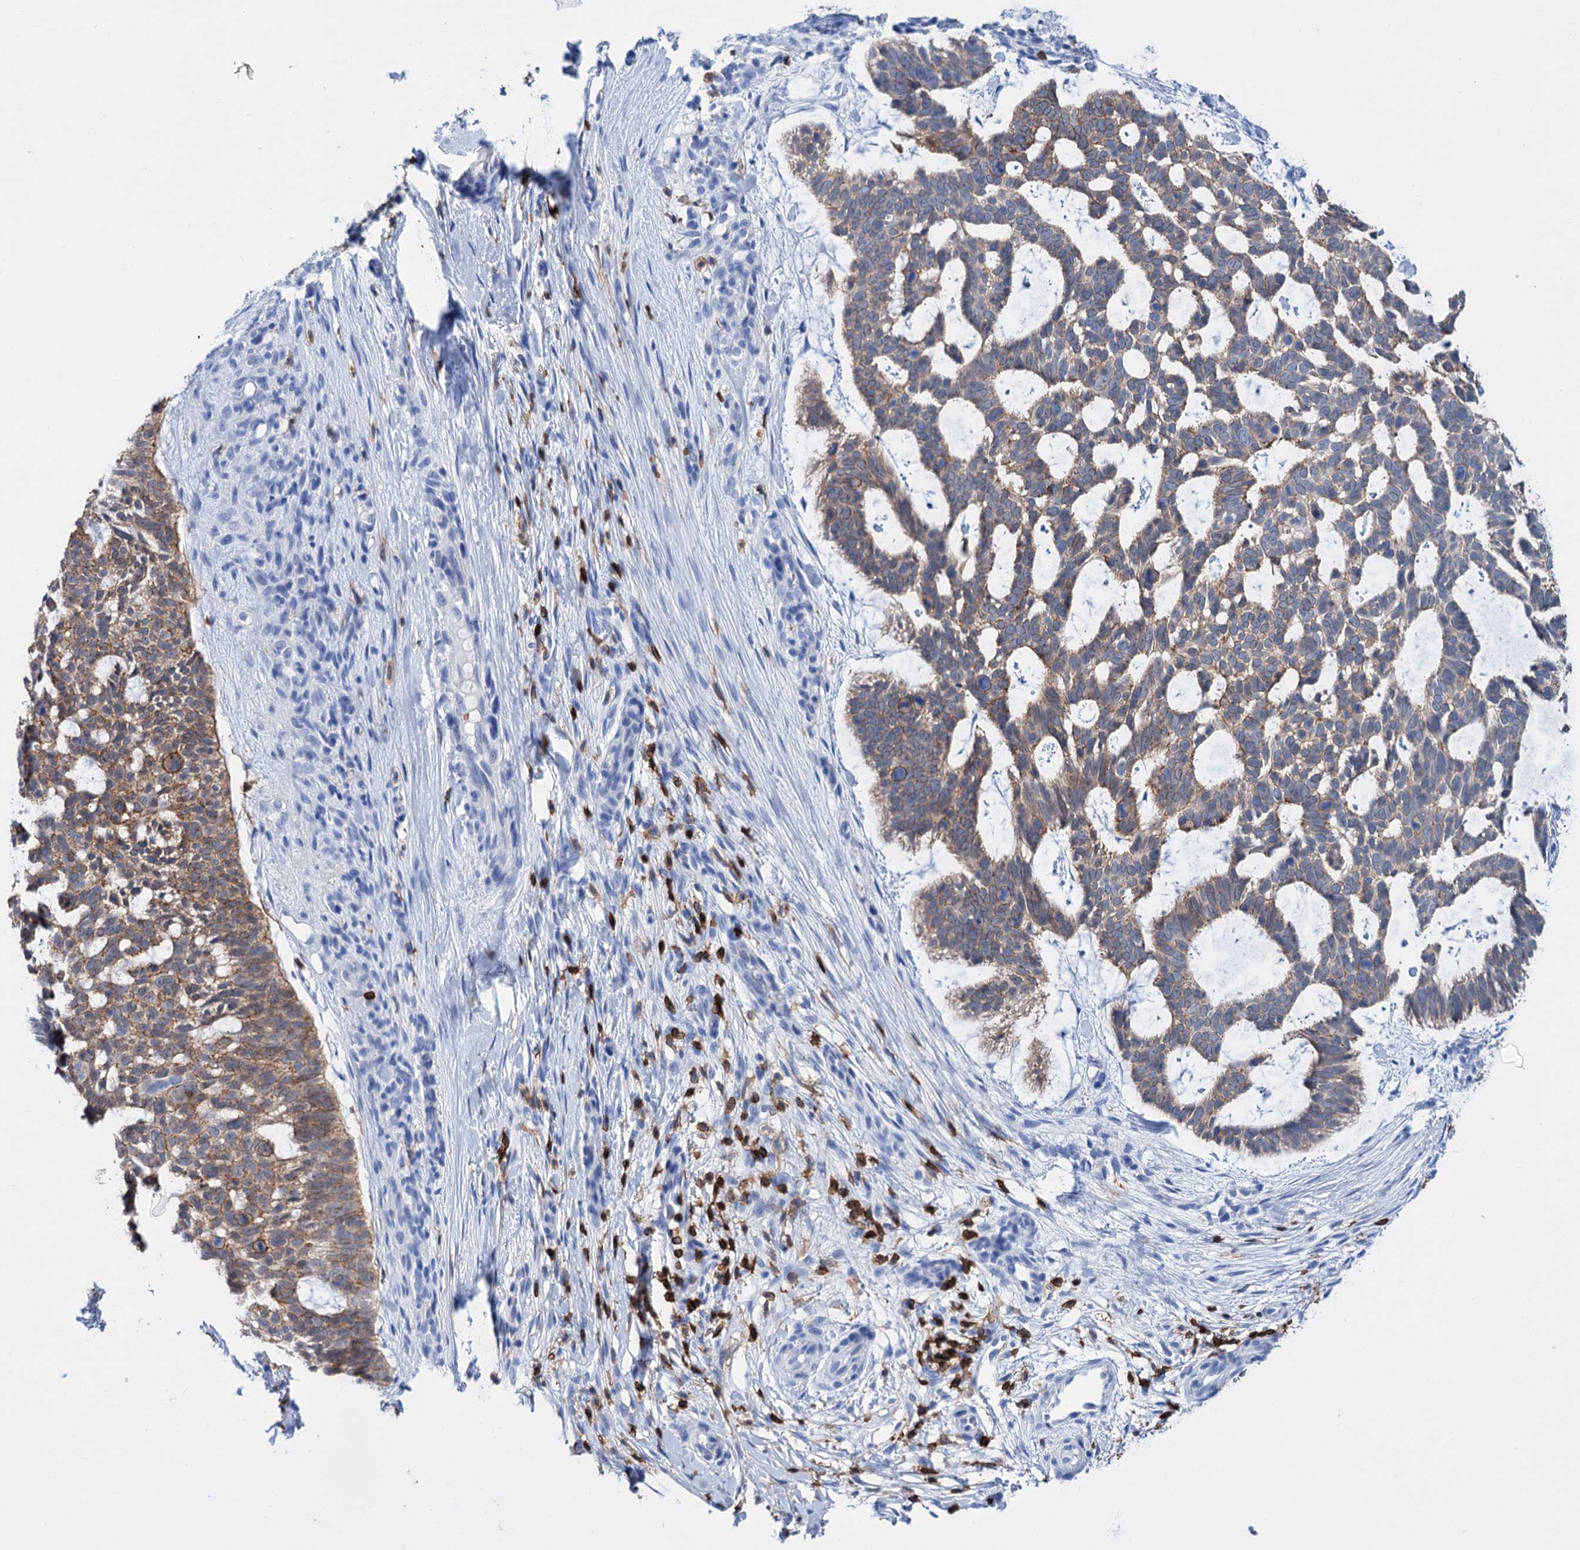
{"staining": {"intensity": "weak", "quantity": "25%-75%", "location": "cytoplasmic/membranous"}, "tissue": "skin cancer", "cell_type": "Tumor cells", "image_type": "cancer", "snomed": [{"axis": "morphology", "description": "Basal cell carcinoma"}, {"axis": "topography", "description": "Skin"}], "caption": "Immunohistochemical staining of human skin cancer demonstrates low levels of weak cytoplasmic/membranous staining in about 25%-75% of tumor cells.", "gene": "DEF6", "patient": {"sex": "male", "age": 88}}